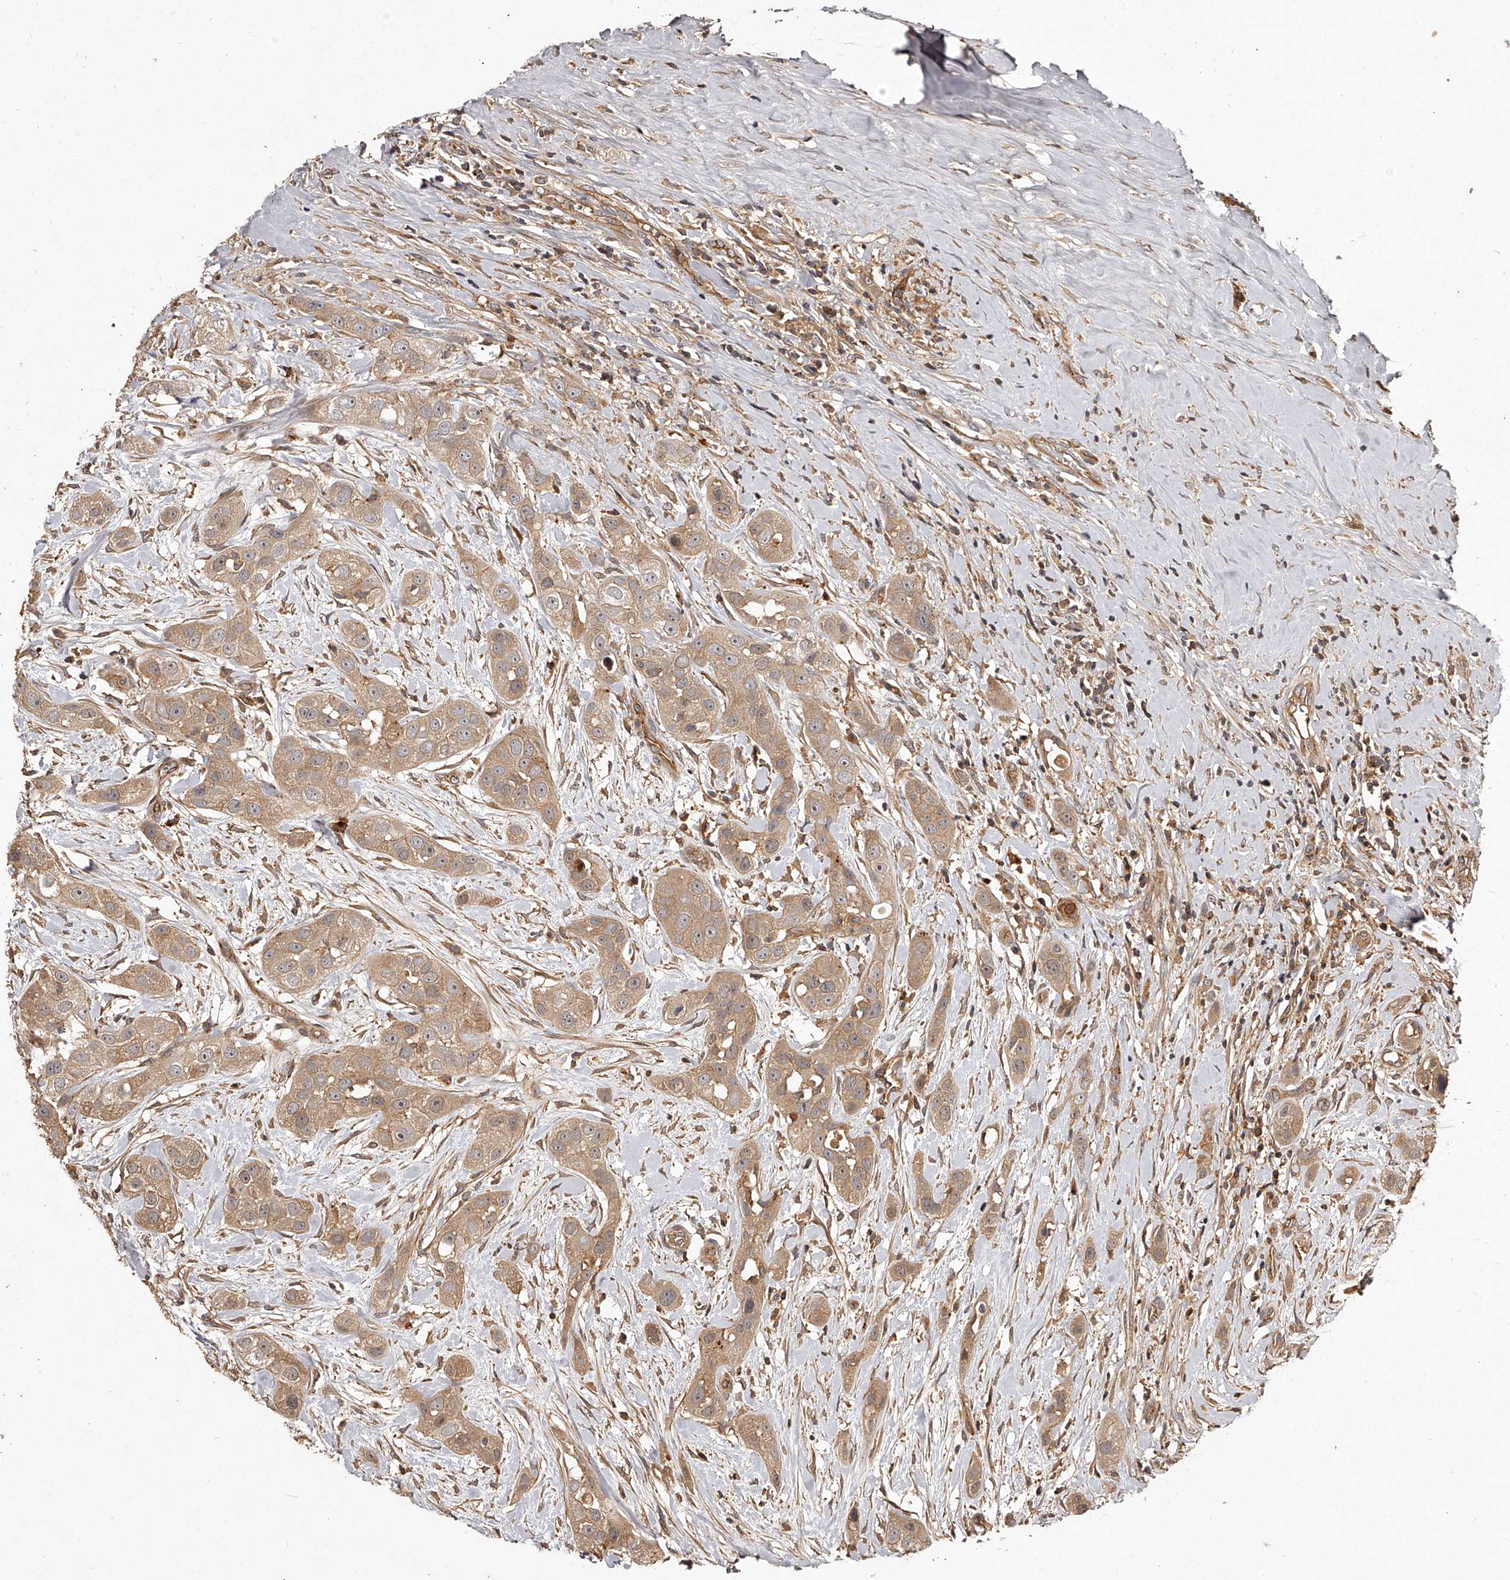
{"staining": {"intensity": "moderate", "quantity": ">75%", "location": "cytoplasmic/membranous"}, "tissue": "head and neck cancer", "cell_type": "Tumor cells", "image_type": "cancer", "snomed": [{"axis": "morphology", "description": "Normal tissue, NOS"}, {"axis": "morphology", "description": "Squamous cell carcinoma, NOS"}, {"axis": "topography", "description": "Skeletal muscle"}, {"axis": "topography", "description": "Head-Neck"}], "caption": "Moderate cytoplasmic/membranous positivity is seen in about >75% of tumor cells in squamous cell carcinoma (head and neck).", "gene": "CRYZL1", "patient": {"sex": "male", "age": 51}}